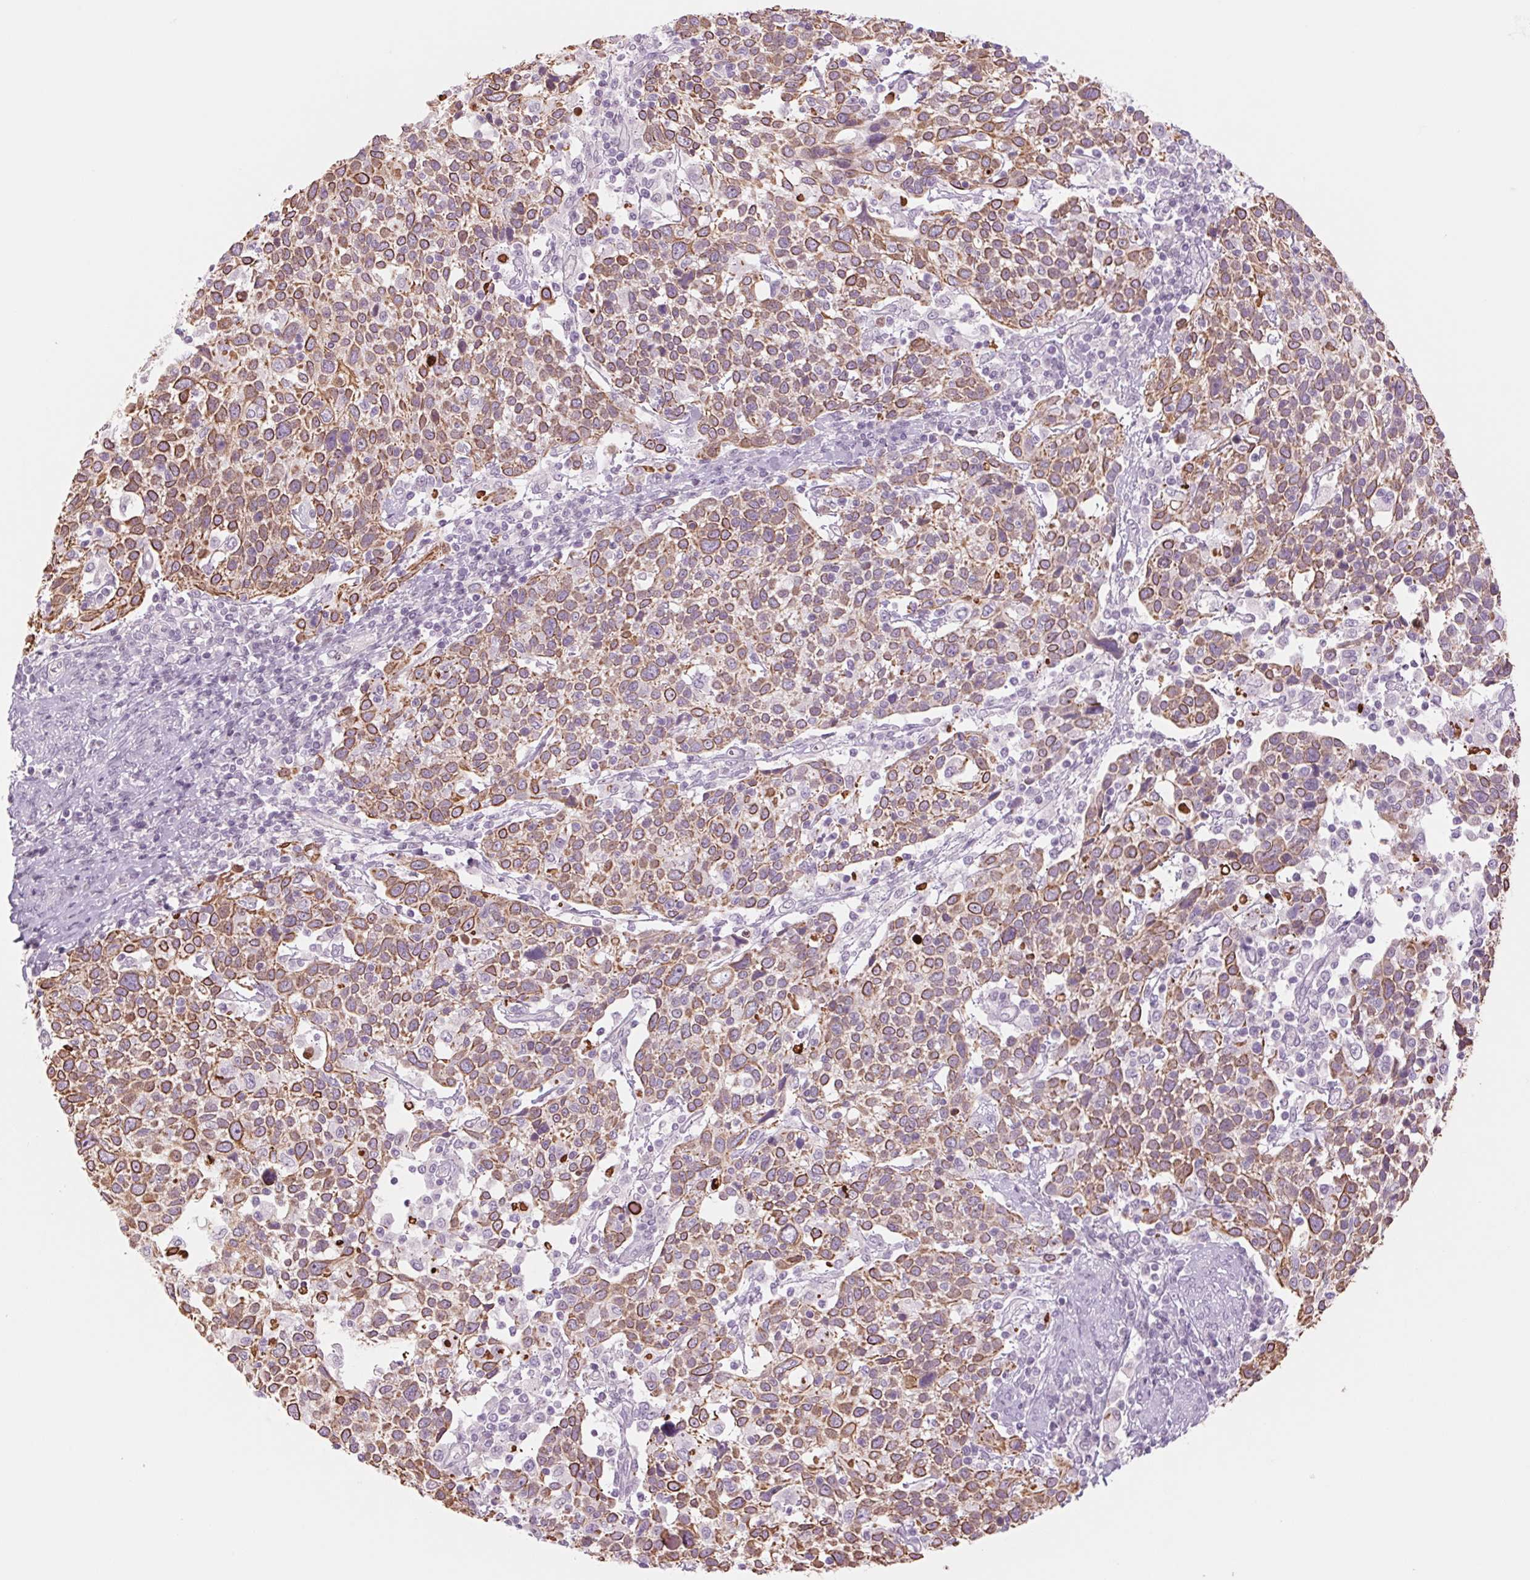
{"staining": {"intensity": "moderate", "quantity": ">75%", "location": "cytoplasmic/membranous"}, "tissue": "cervical cancer", "cell_type": "Tumor cells", "image_type": "cancer", "snomed": [{"axis": "morphology", "description": "Squamous cell carcinoma, NOS"}, {"axis": "topography", "description": "Cervix"}], "caption": "Human squamous cell carcinoma (cervical) stained with a brown dye shows moderate cytoplasmic/membranous positive expression in approximately >75% of tumor cells.", "gene": "KRT1", "patient": {"sex": "female", "age": 61}}